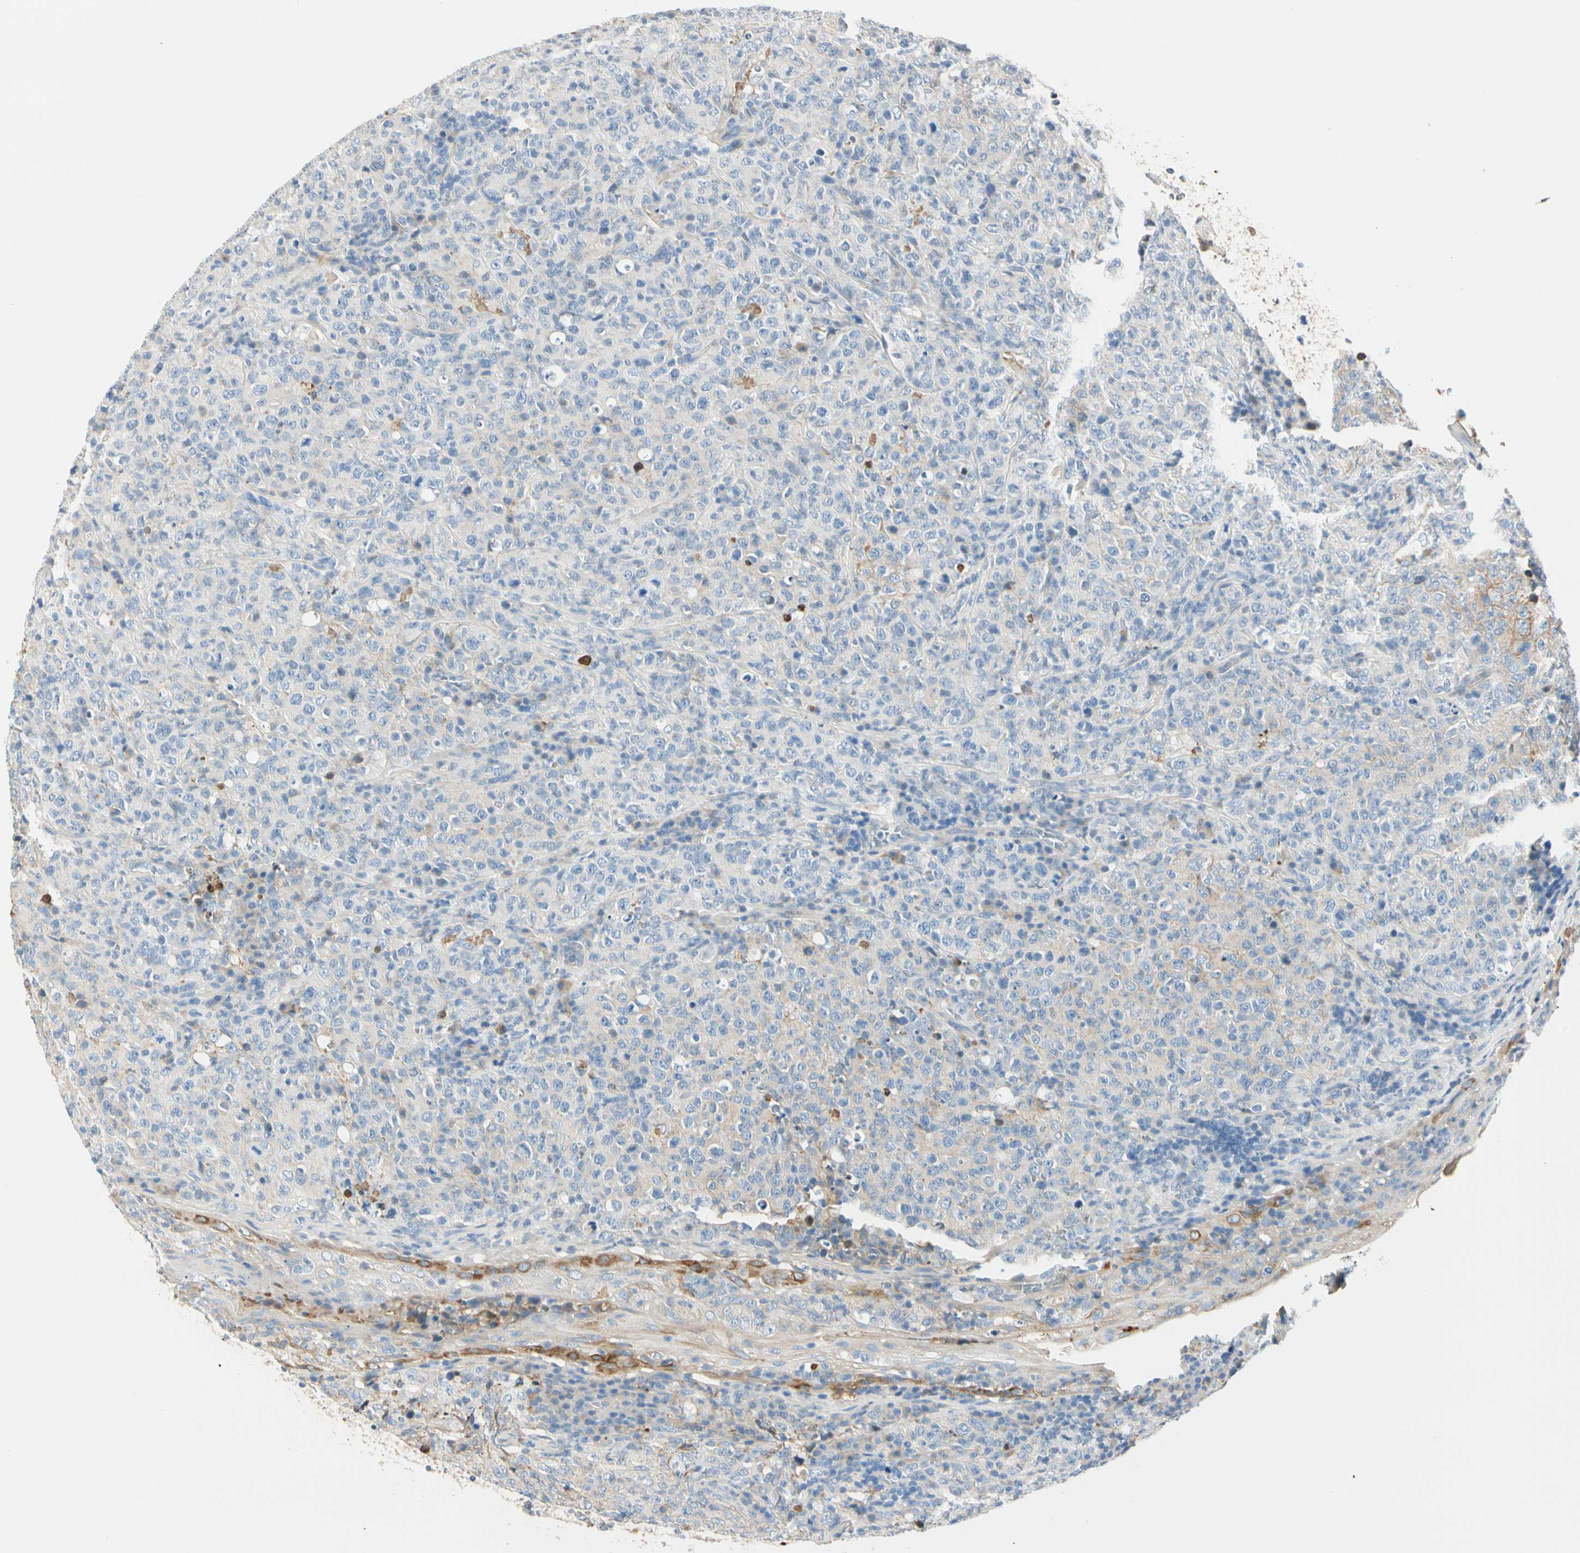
{"staining": {"intensity": "weak", "quantity": ">75%", "location": "cytoplasmic/membranous"}, "tissue": "lymphoma", "cell_type": "Tumor cells", "image_type": "cancer", "snomed": [{"axis": "morphology", "description": "Malignant lymphoma, non-Hodgkin's type, High grade"}, {"axis": "topography", "description": "Tonsil"}], "caption": "A low amount of weak cytoplasmic/membranous staining is seen in about >75% of tumor cells in lymphoma tissue.", "gene": "LAMB3", "patient": {"sex": "female", "age": 36}}